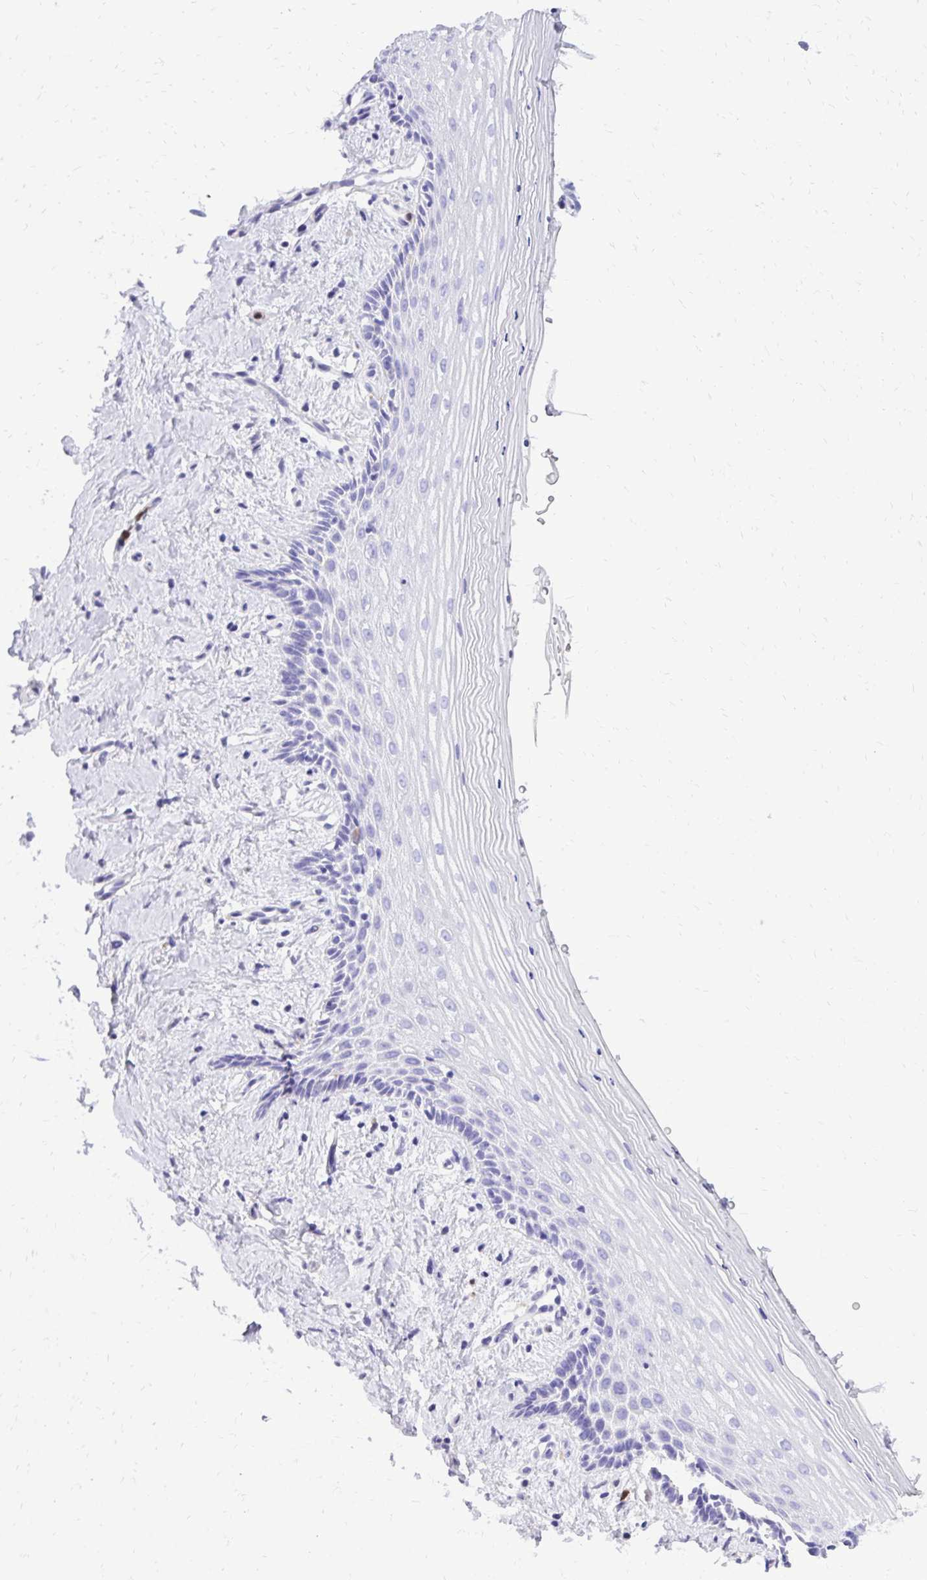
{"staining": {"intensity": "negative", "quantity": "none", "location": "none"}, "tissue": "vagina", "cell_type": "Squamous epithelial cells", "image_type": "normal", "snomed": [{"axis": "morphology", "description": "Normal tissue, NOS"}, {"axis": "topography", "description": "Vagina"}], "caption": "This is an IHC image of benign vagina. There is no staining in squamous epithelial cells.", "gene": "CAT", "patient": {"sex": "female", "age": 42}}